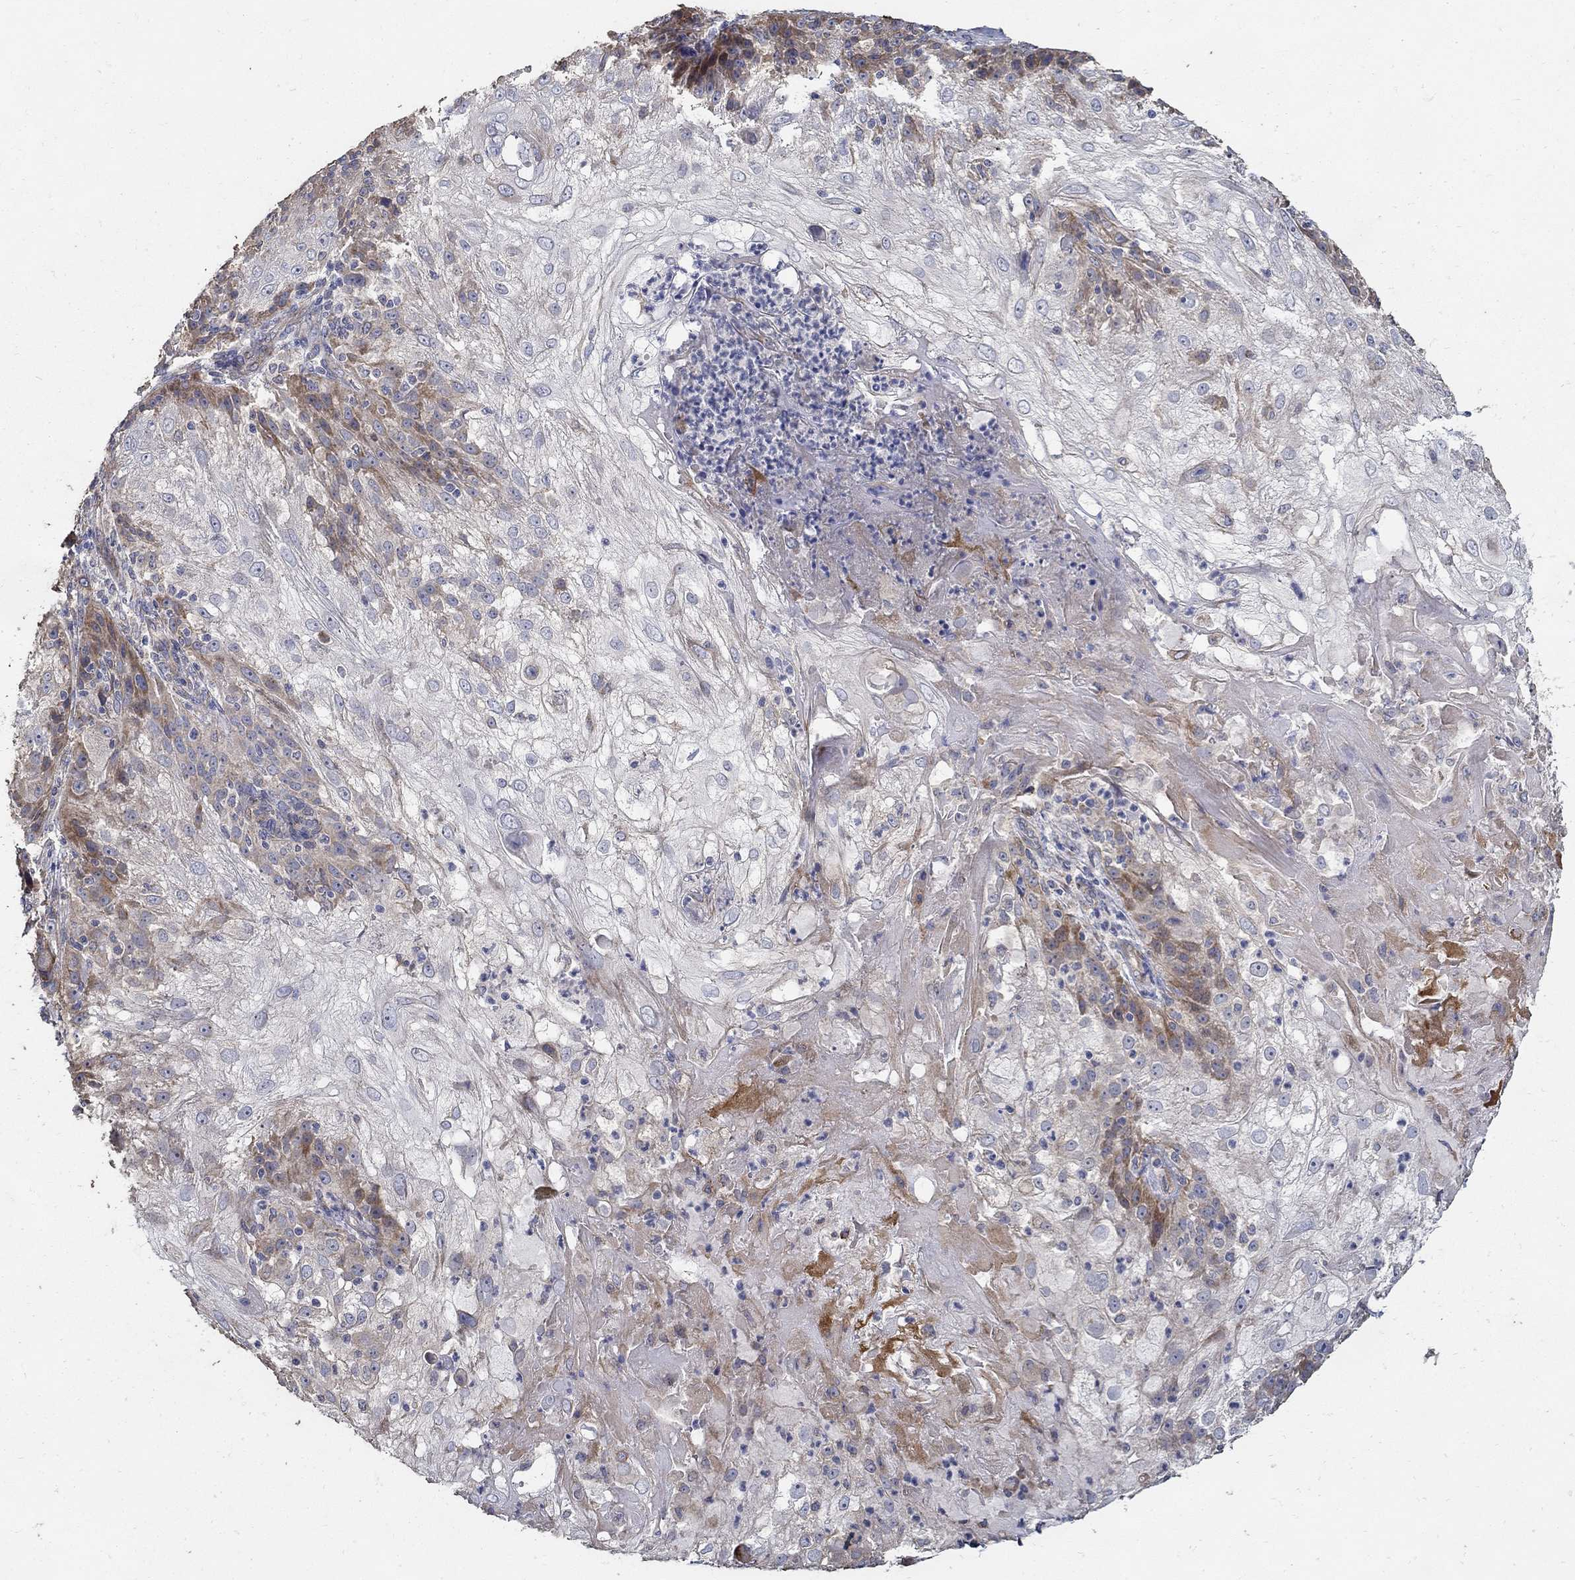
{"staining": {"intensity": "moderate", "quantity": "<25%", "location": "cytoplasmic/membranous"}, "tissue": "skin cancer", "cell_type": "Tumor cells", "image_type": "cancer", "snomed": [{"axis": "morphology", "description": "Normal tissue, NOS"}, {"axis": "morphology", "description": "Squamous cell carcinoma, NOS"}, {"axis": "topography", "description": "Skin"}], "caption": "High-power microscopy captured an immunohistochemistry histopathology image of squamous cell carcinoma (skin), revealing moderate cytoplasmic/membranous staining in approximately <25% of tumor cells. The staining was performed using DAB to visualize the protein expression in brown, while the nuclei were stained in blue with hematoxylin (Magnification: 20x).", "gene": "EMILIN3", "patient": {"sex": "female", "age": 83}}